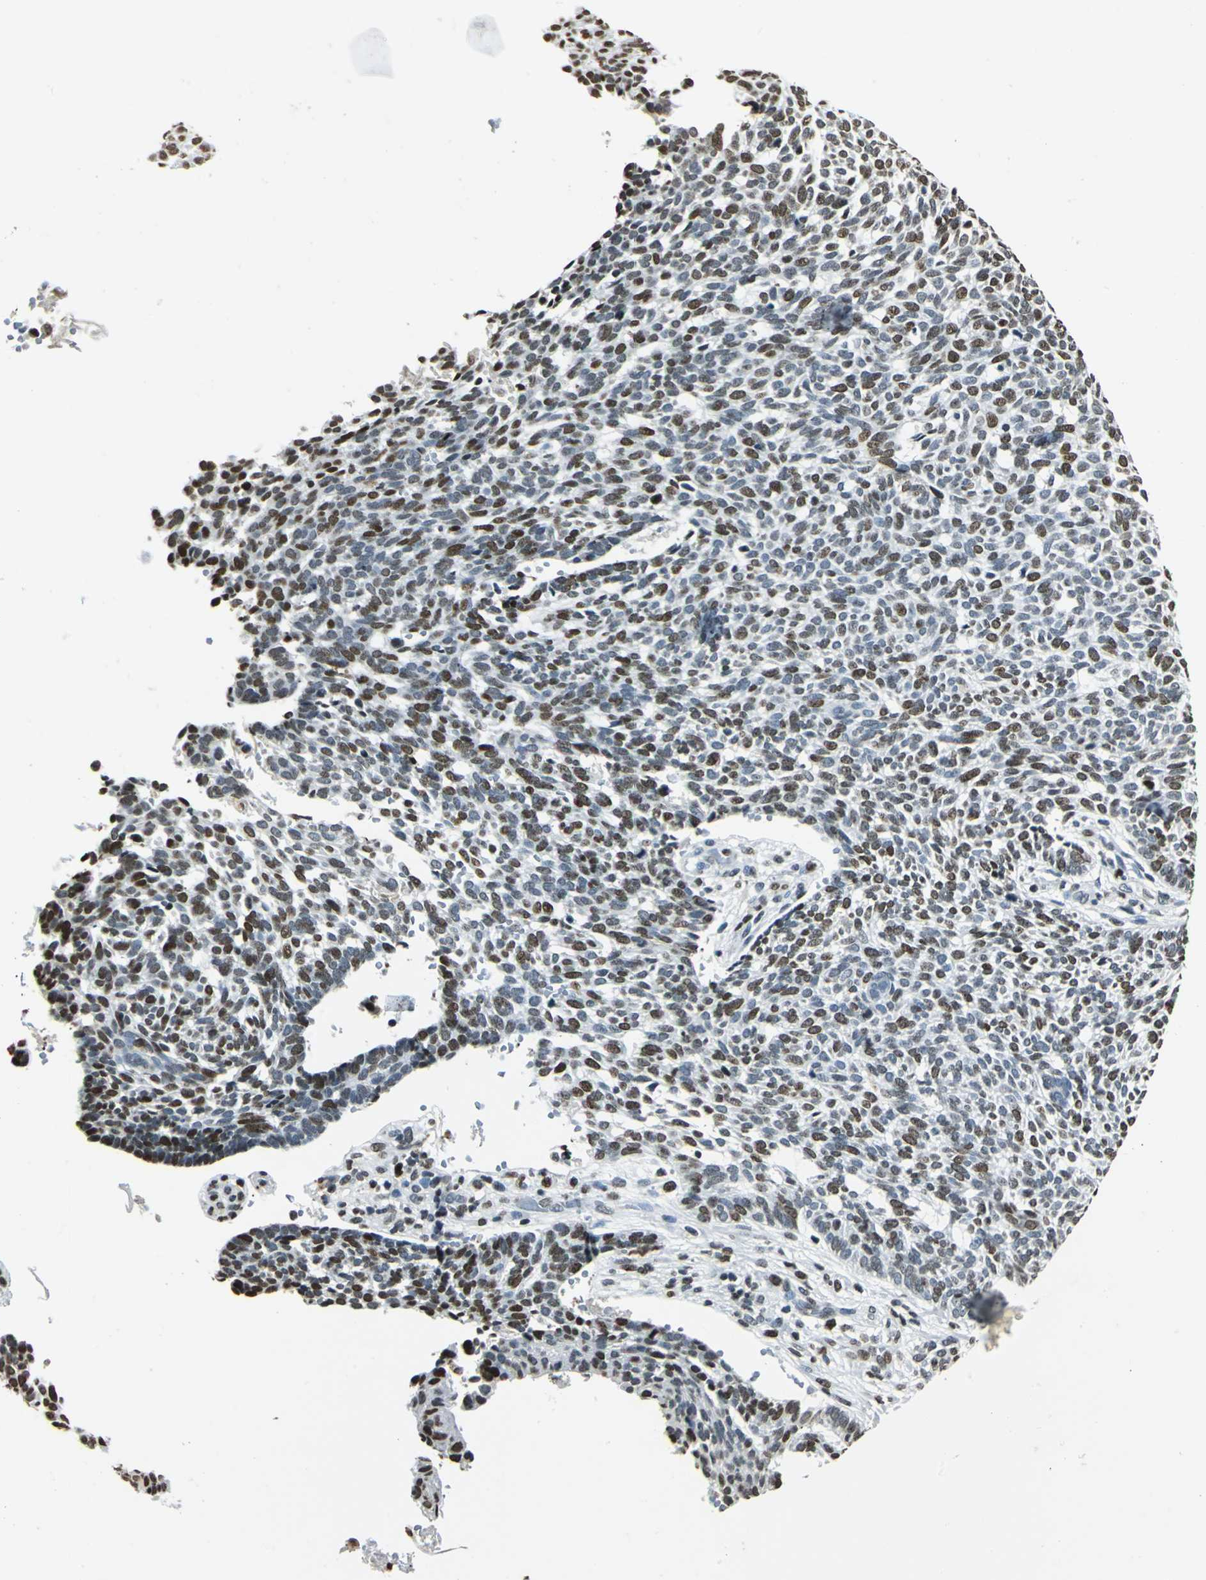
{"staining": {"intensity": "strong", "quantity": "25%-75%", "location": "nuclear"}, "tissue": "skin cancer", "cell_type": "Tumor cells", "image_type": "cancer", "snomed": [{"axis": "morphology", "description": "Normal tissue, NOS"}, {"axis": "morphology", "description": "Basal cell carcinoma"}, {"axis": "topography", "description": "Skin"}], "caption": "Immunohistochemistry (IHC) staining of skin cancer (basal cell carcinoma), which shows high levels of strong nuclear staining in about 25%-75% of tumor cells indicating strong nuclear protein staining. The staining was performed using DAB (brown) for protein detection and nuclei were counterstained in hematoxylin (blue).", "gene": "MCM4", "patient": {"sex": "male", "age": 87}}